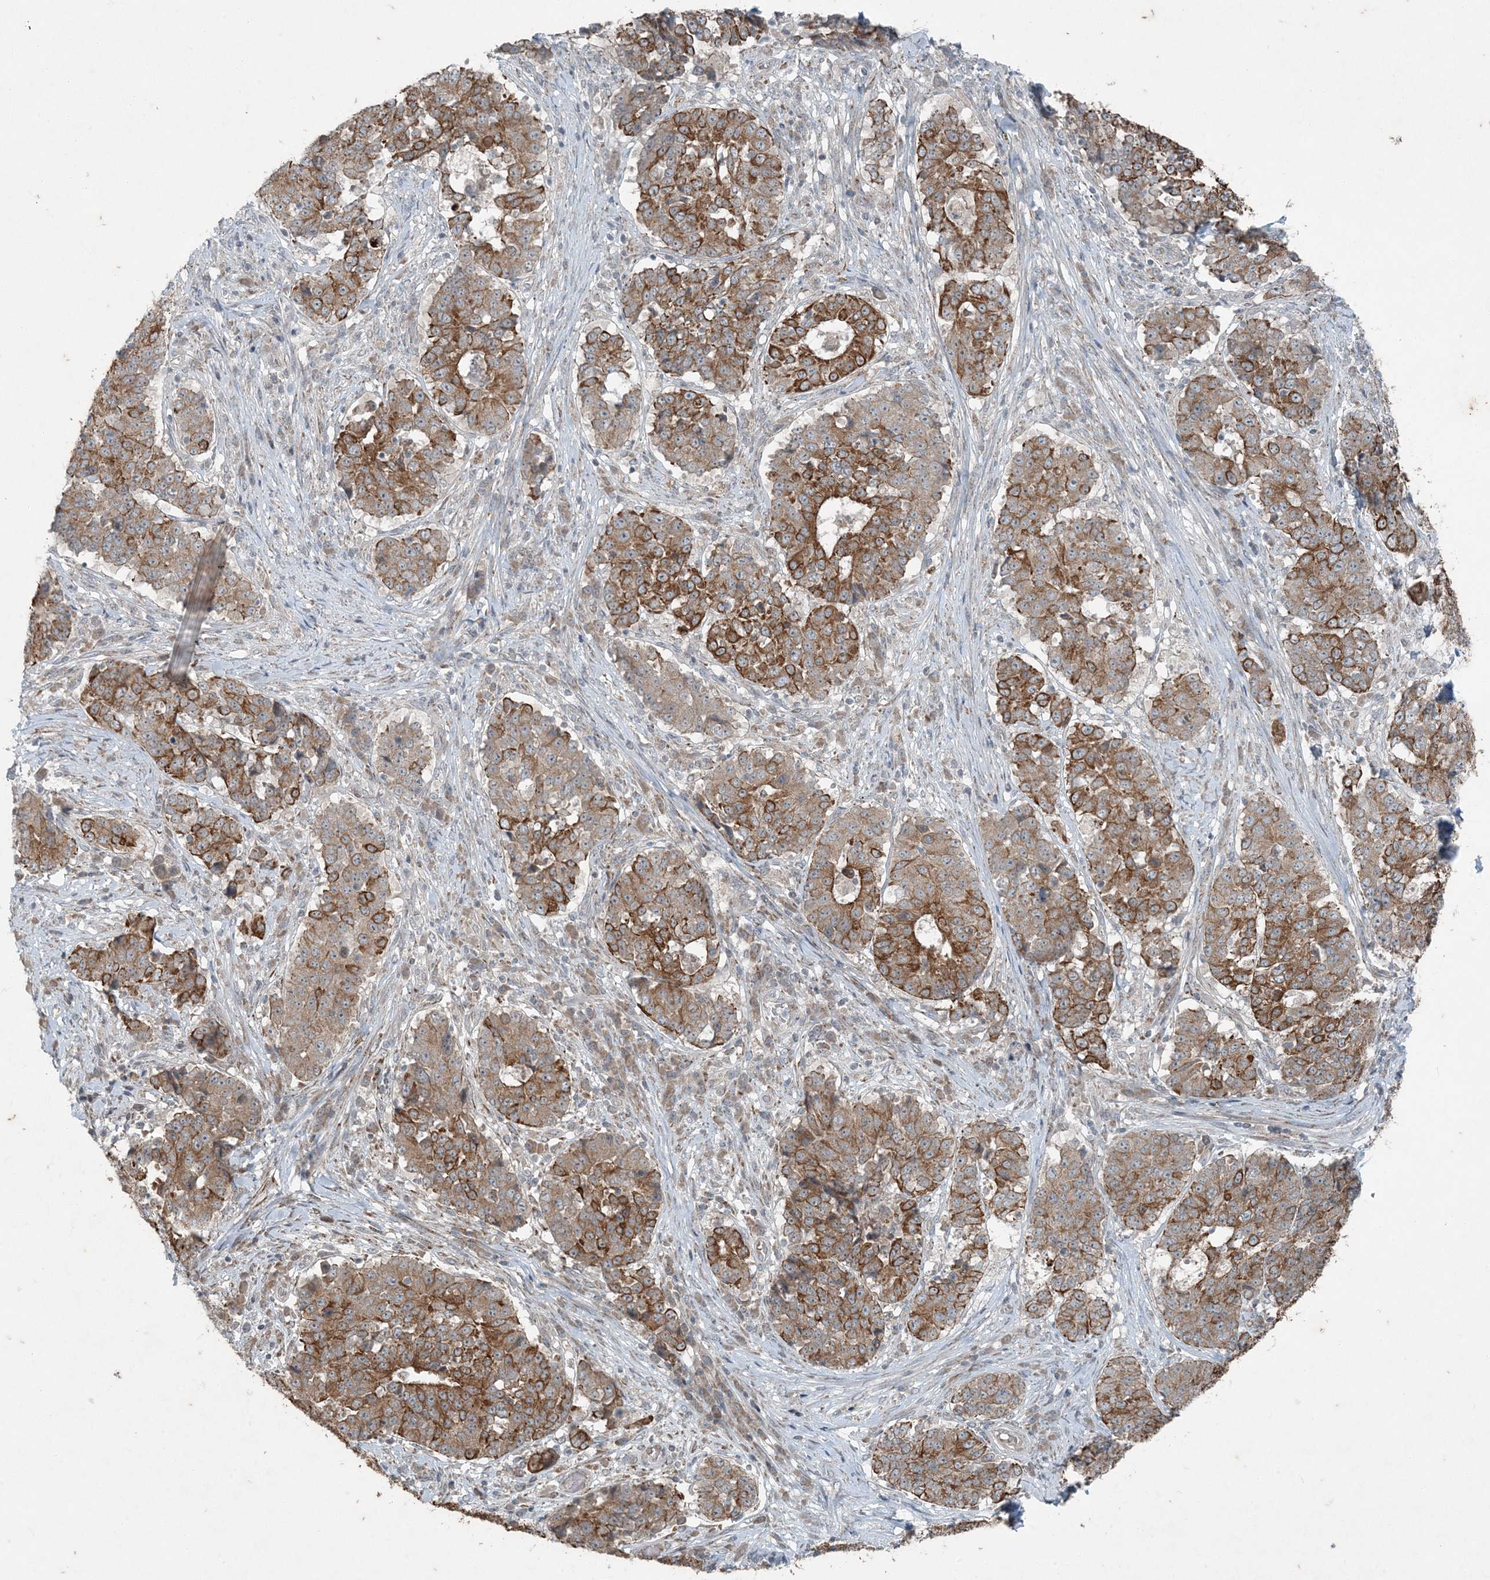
{"staining": {"intensity": "strong", "quantity": "25%-75%", "location": "cytoplasmic/membranous"}, "tissue": "stomach cancer", "cell_type": "Tumor cells", "image_type": "cancer", "snomed": [{"axis": "morphology", "description": "Adenocarcinoma, NOS"}, {"axis": "topography", "description": "Stomach"}], "caption": "Immunohistochemical staining of adenocarcinoma (stomach) demonstrates high levels of strong cytoplasmic/membranous staining in approximately 25%-75% of tumor cells.", "gene": "PC", "patient": {"sex": "male", "age": 59}}